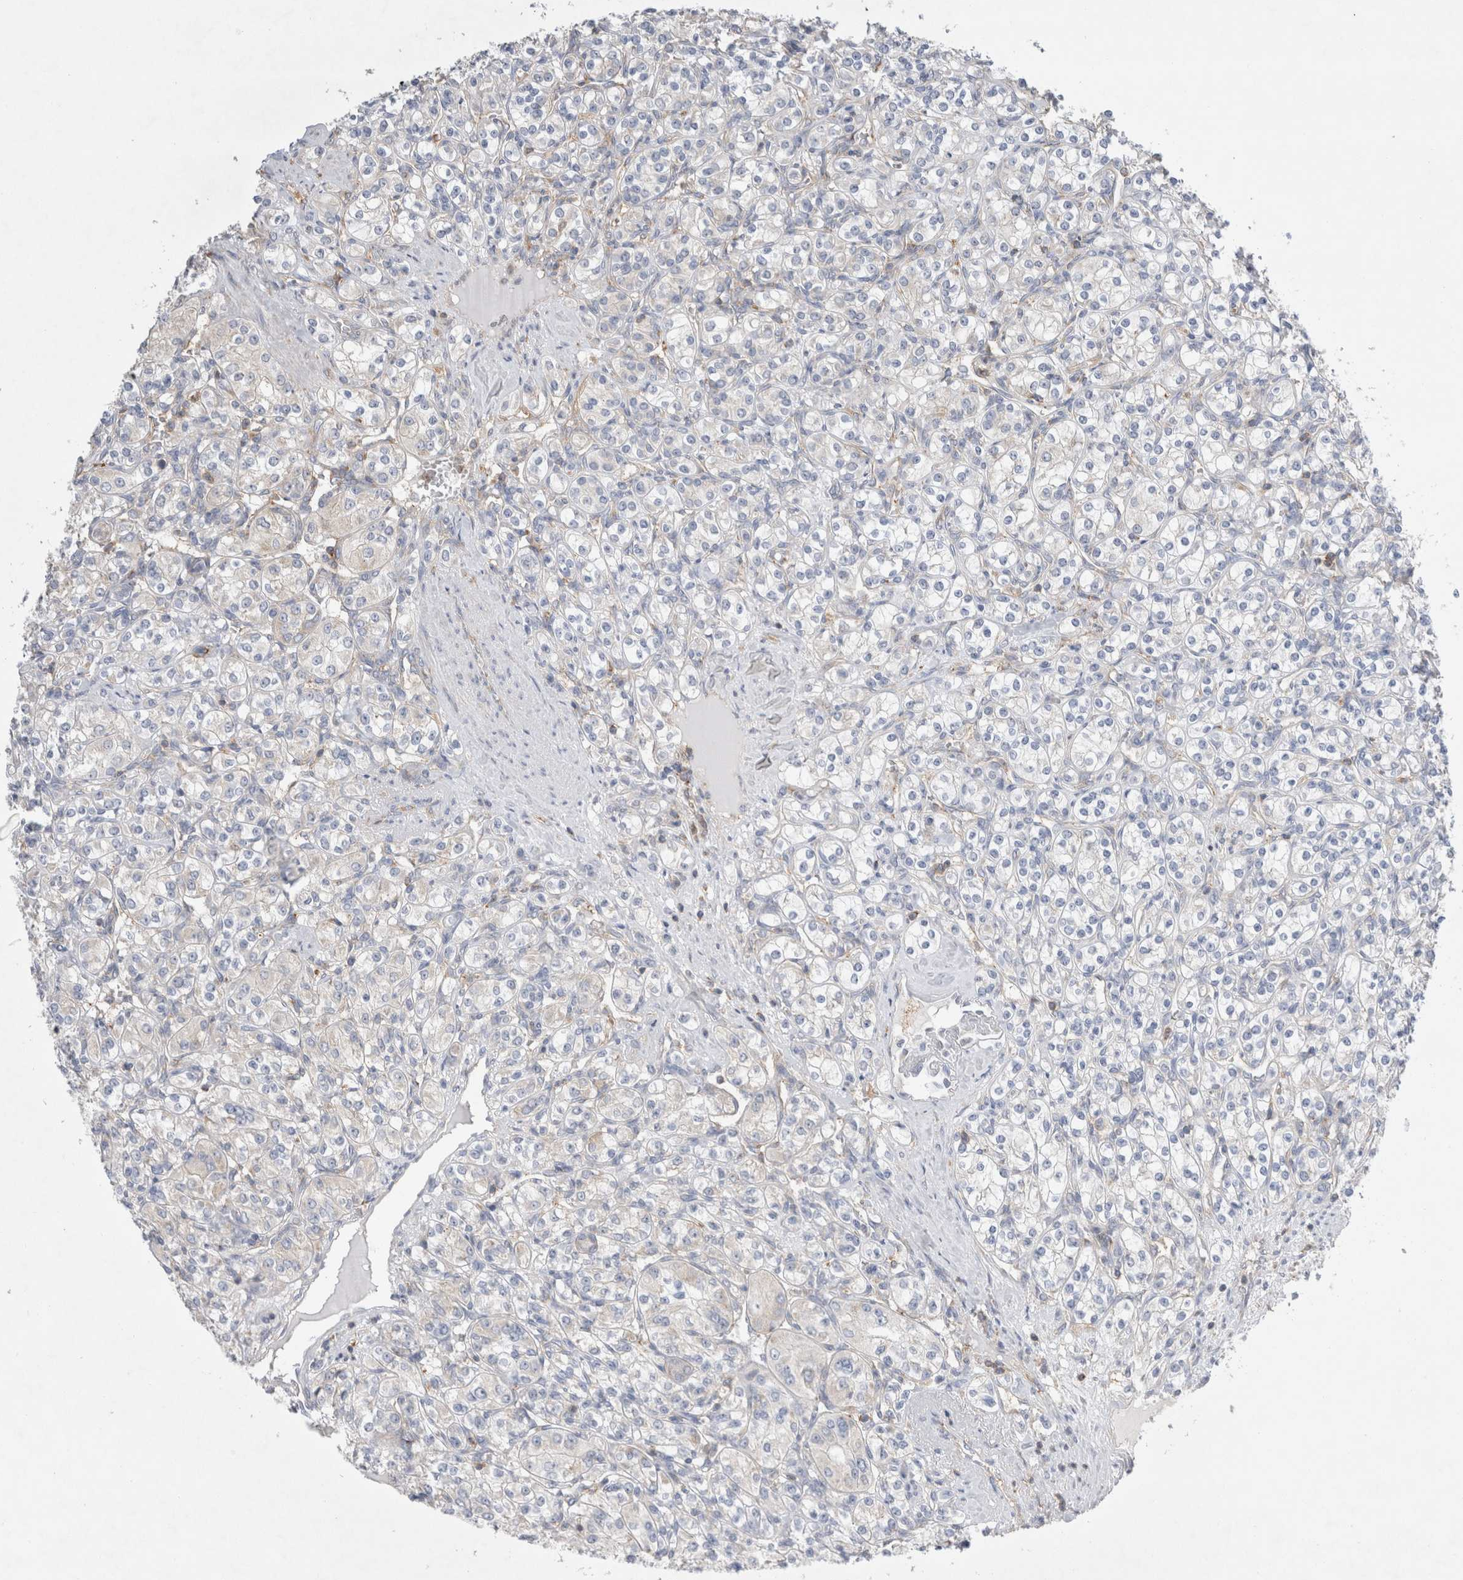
{"staining": {"intensity": "negative", "quantity": "none", "location": "none"}, "tissue": "renal cancer", "cell_type": "Tumor cells", "image_type": "cancer", "snomed": [{"axis": "morphology", "description": "Adenocarcinoma, NOS"}, {"axis": "topography", "description": "Kidney"}], "caption": "This is an immunohistochemistry (IHC) photomicrograph of human renal cancer (adenocarcinoma). There is no staining in tumor cells.", "gene": "ZNF23", "patient": {"sex": "male", "age": 77}}